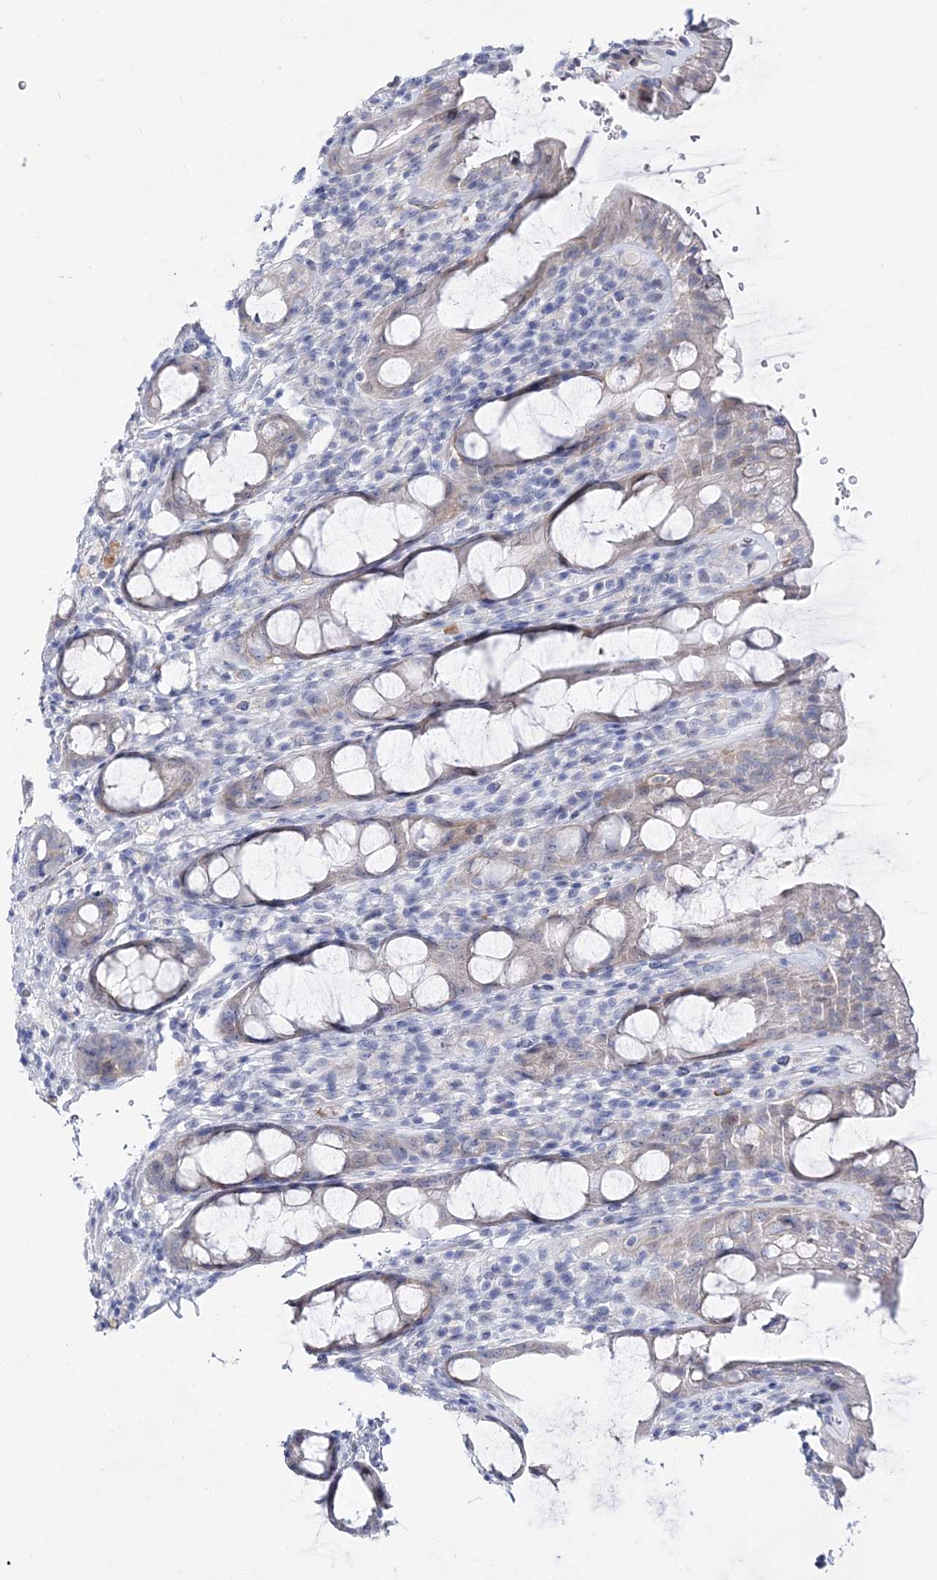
{"staining": {"intensity": "negative", "quantity": "none", "location": "none"}, "tissue": "rectum", "cell_type": "Glandular cells", "image_type": "normal", "snomed": [{"axis": "morphology", "description": "Normal tissue, NOS"}, {"axis": "topography", "description": "Rectum"}], "caption": "This is an IHC image of normal human rectum. There is no expression in glandular cells.", "gene": "ANO1", "patient": {"sex": "male", "age": 44}}